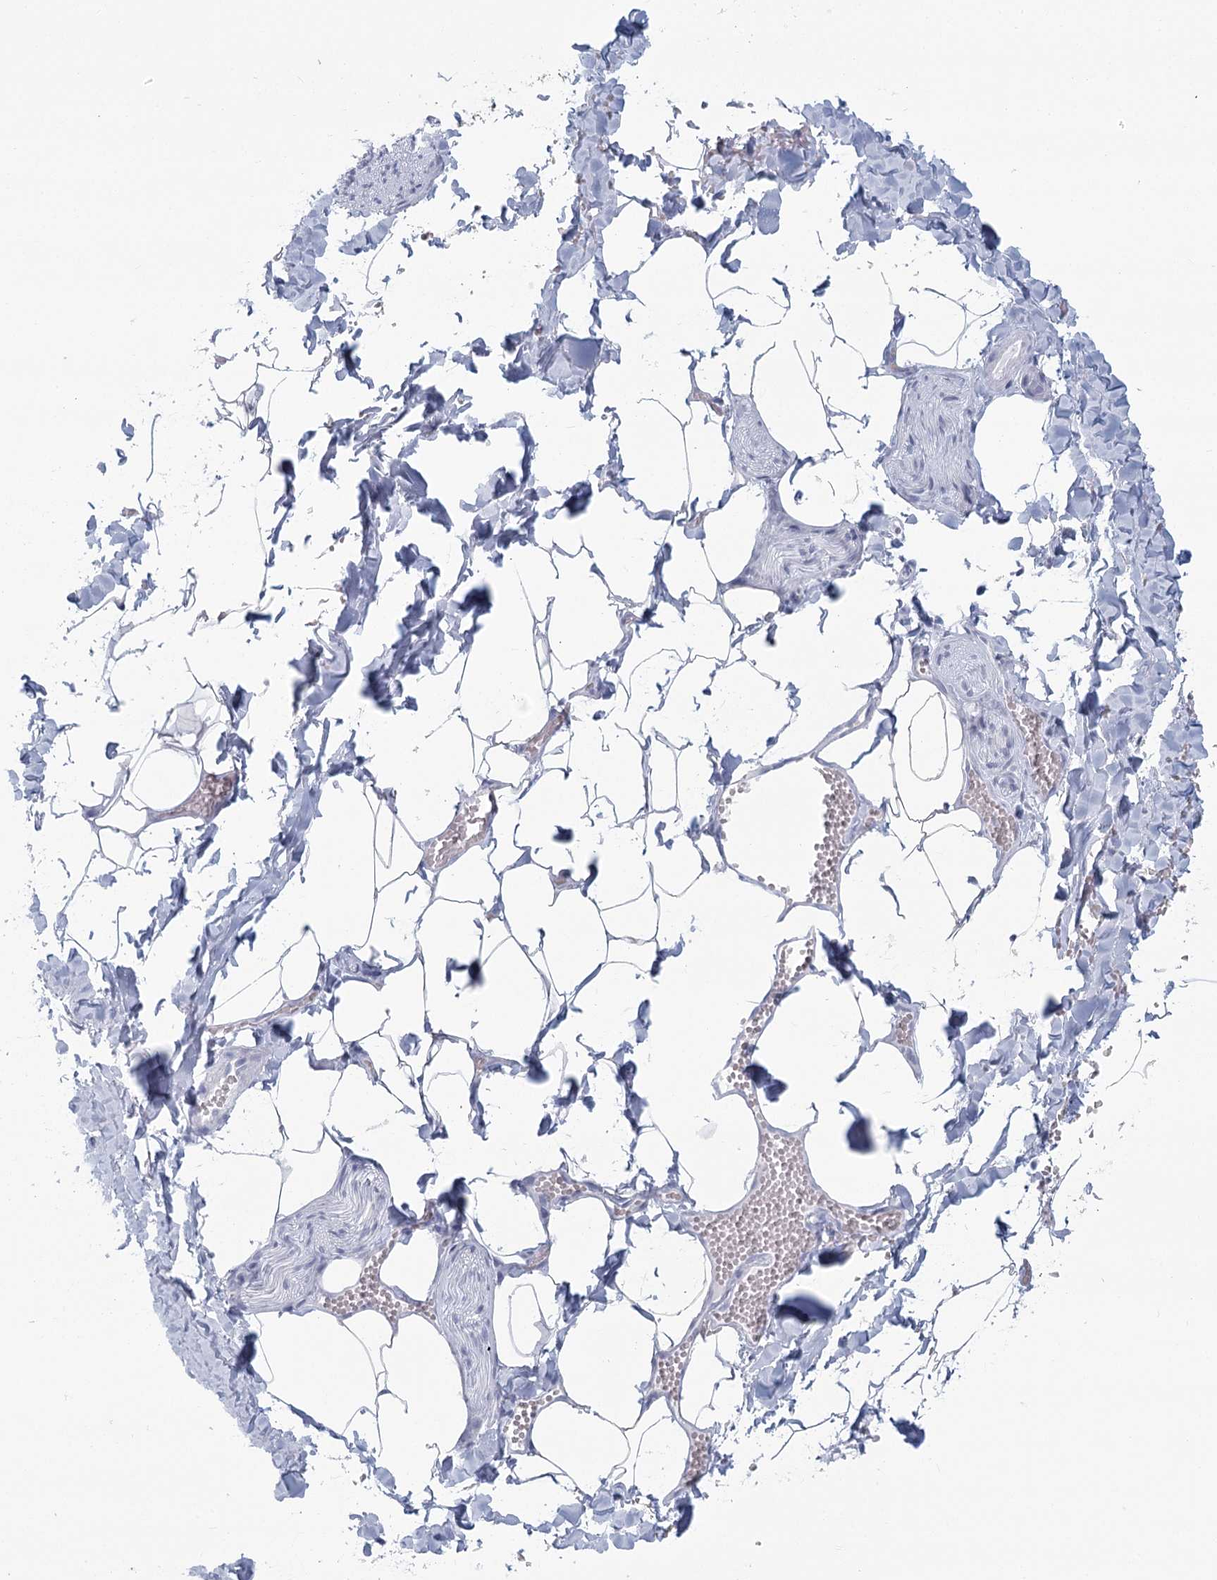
{"staining": {"intensity": "negative", "quantity": "none", "location": "none"}, "tissue": "adipose tissue", "cell_type": "Adipocytes", "image_type": "normal", "snomed": [{"axis": "morphology", "description": "Normal tissue, NOS"}, {"axis": "topography", "description": "Gallbladder"}, {"axis": "topography", "description": "Peripheral nerve tissue"}], "caption": "The histopathology image demonstrates no staining of adipocytes in benign adipose tissue. (Brightfield microscopy of DAB immunohistochemistry (IHC) at high magnification).", "gene": "WNT8B", "patient": {"sex": "male", "age": 38}}